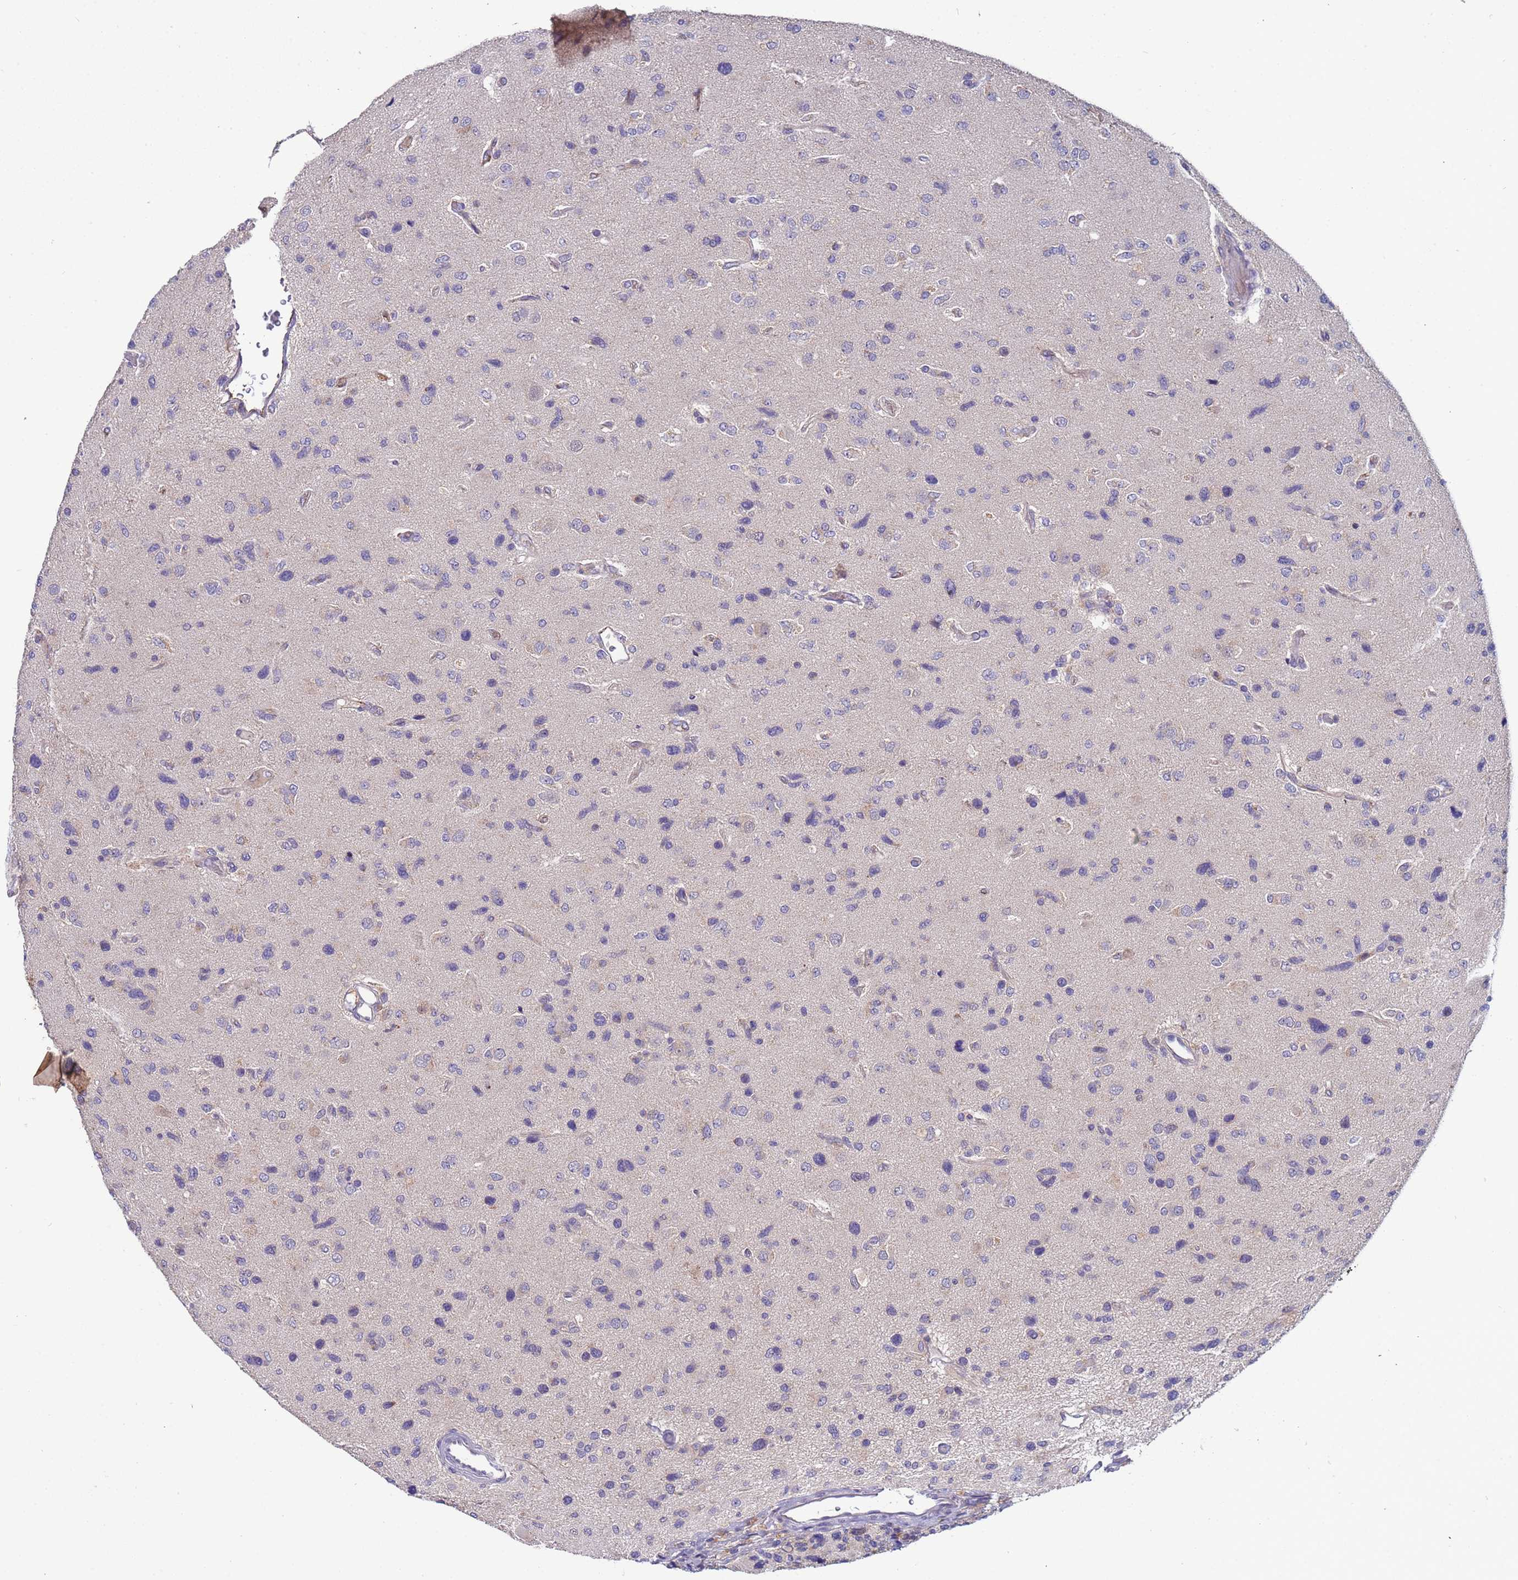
{"staining": {"intensity": "moderate", "quantity": "<25%", "location": "cytoplasmic/membranous"}, "tissue": "glioma", "cell_type": "Tumor cells", "image_type": "cancer", "snomed": [{"axis": "morphology", "description": "Glioma, malignant, High grade"}, {"axis": "topography", "description": "Brain"}], "caption": "High-power microscopy captured an immunohistochemistry histopathology image of glioma, revealing moderate cytoplasmic/membranous positivity in about <25% of tumor cells.", "gene": "ZNF248", "patient": {"sex": "male", "age": 77}}